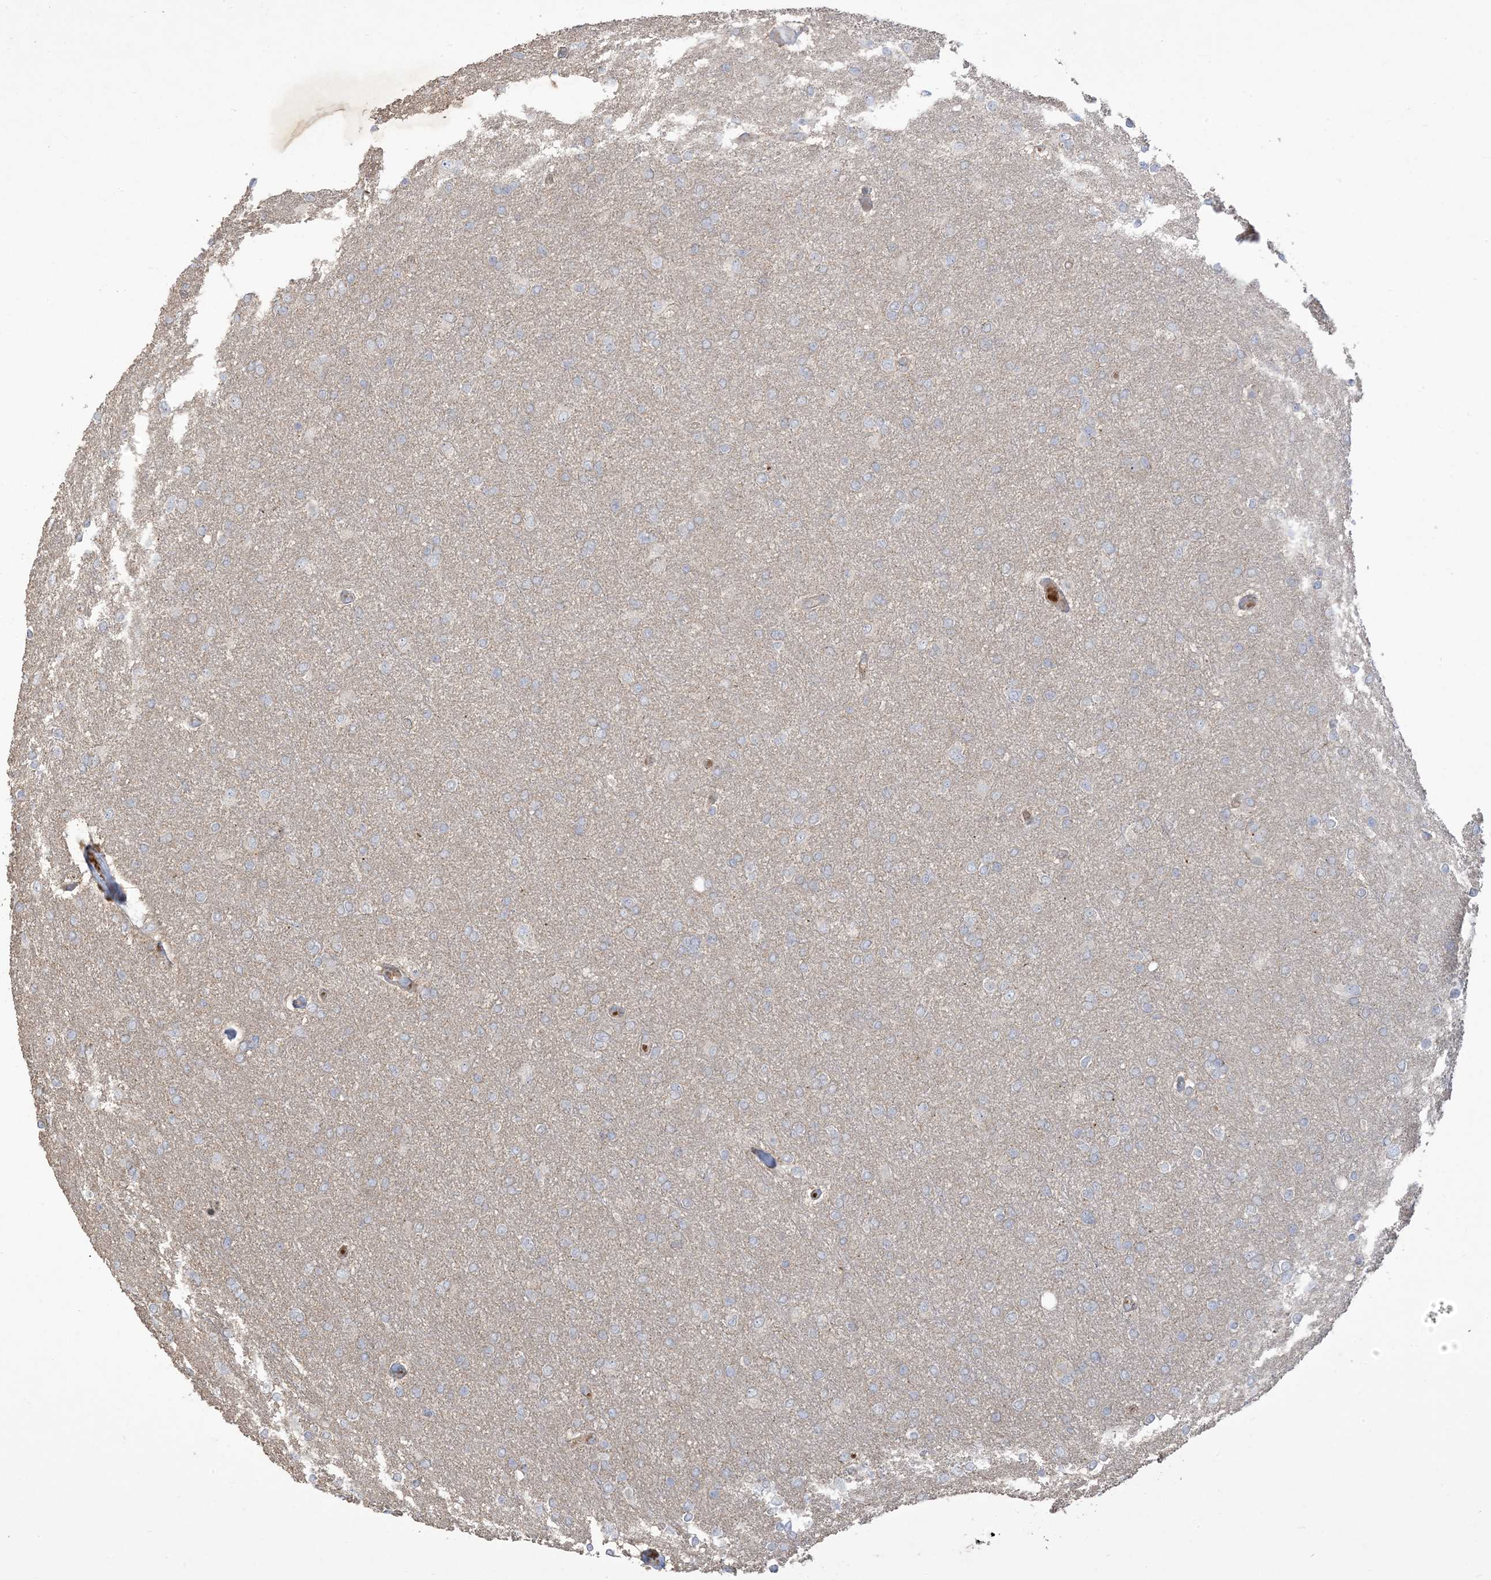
{"staining": {"intensity": "negative", "quantity": "none", "location": "none"}, "tissue": "glioma", "cell_type": "Tumor cells", "image_type": "cancer", "snomed": [{"axis": "morphology", "description": "Glioma, malignant, High grade"}, {"axis": "topography", "description": "Cerebral cortex"}], "caption": "This is an immunohistochemistry histopathology image of human high-grade glioma (malignant). There is no staining in tumor cells.", "gene": "KLHL18", "patient": {"sex": "female", "age": 36}}